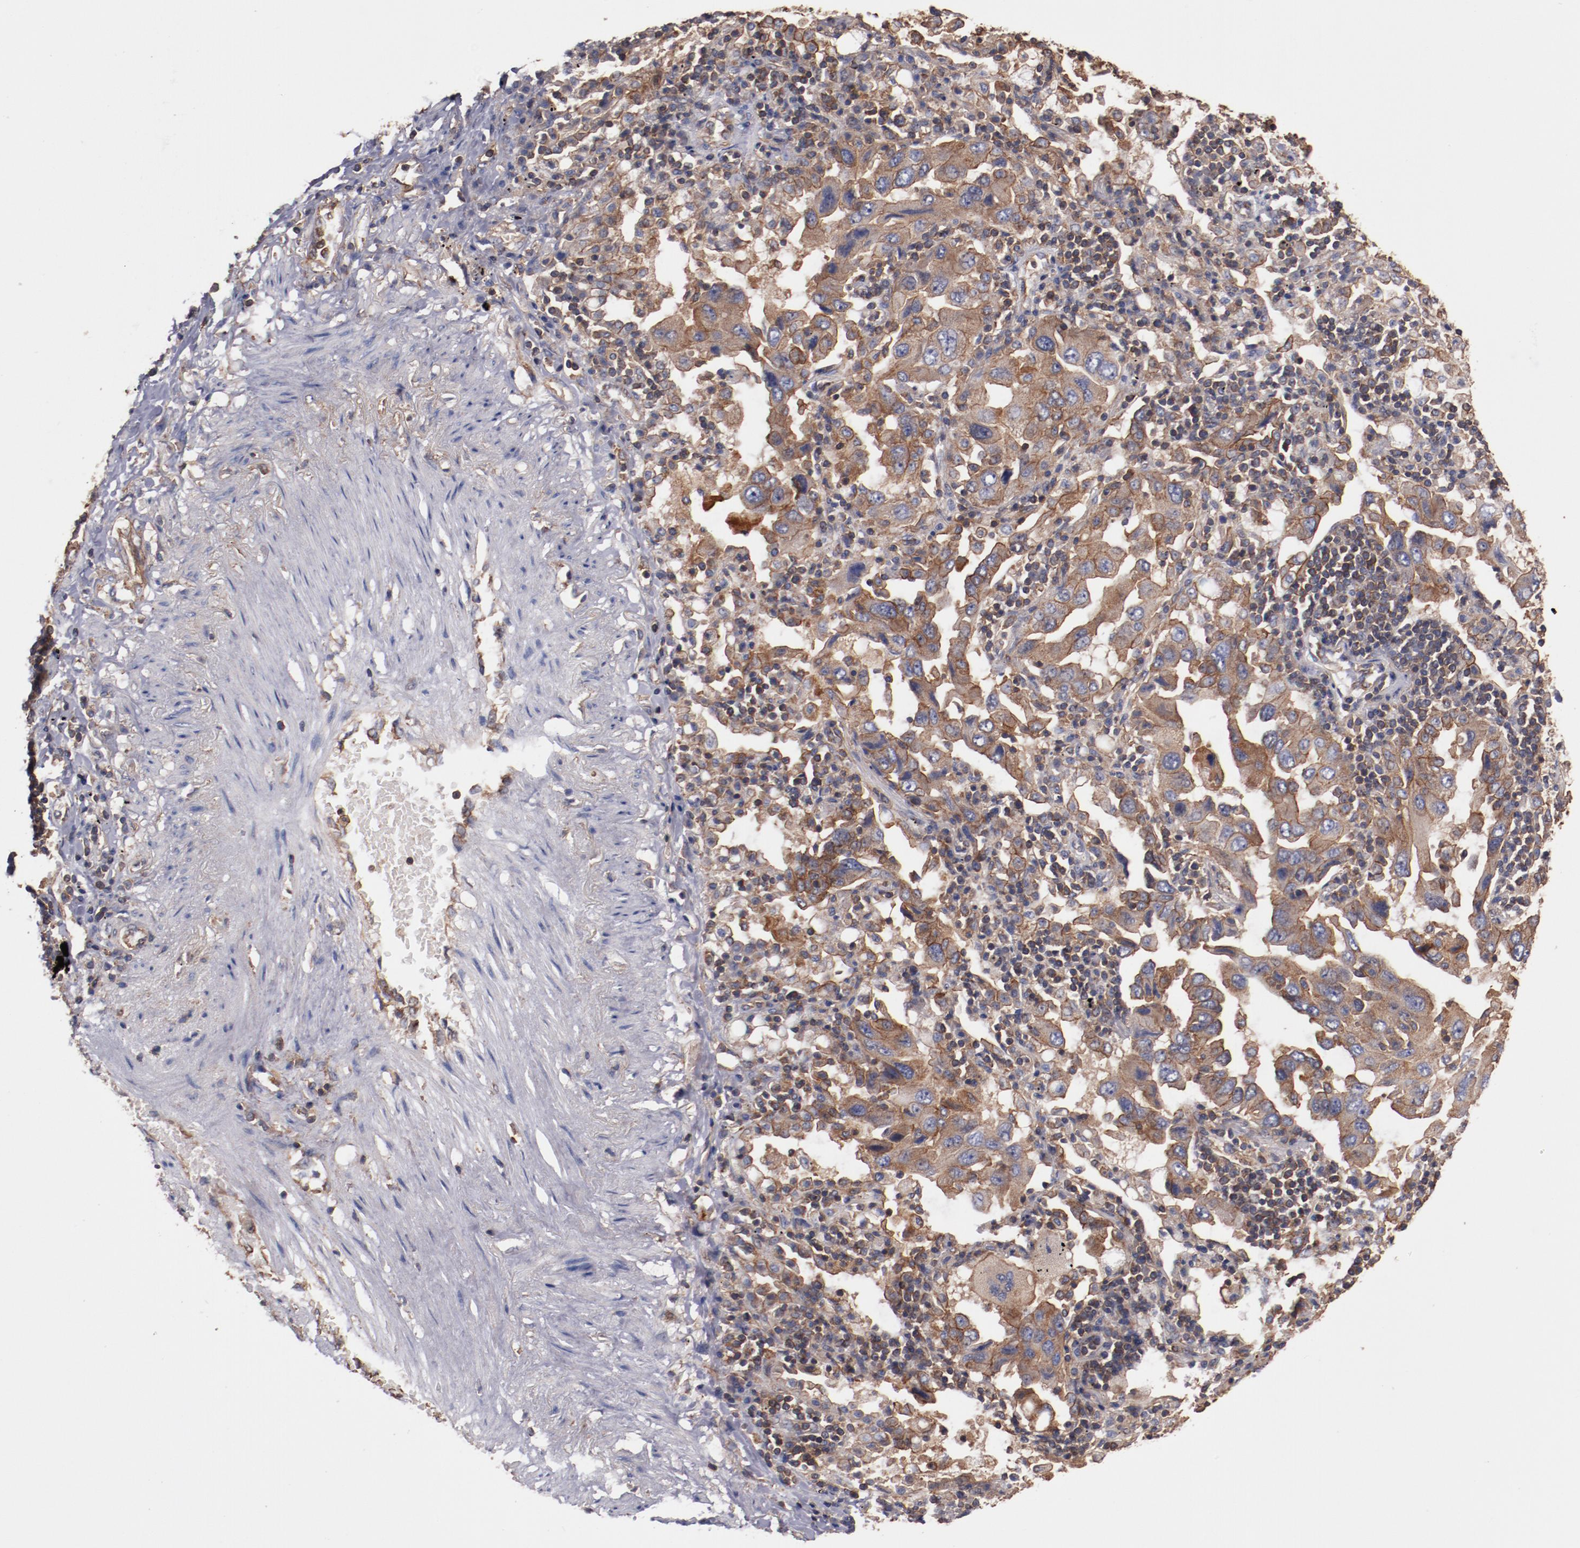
{"staining": {"intensity": "moderate", "quantity": "25%-75%", "location": "cytoplasmic/membranous"}, "tissue": "lung cancer", "cell_type": "Tumor cells", "image_type": "cancer", "snomed": [{"axis": "morphology", "description": "Adenocarcinoma, NOS"}, {"axis": "topography", "description": "Lung"}], "caption": "Immunohistochemical staining of lung cancer demonstrates medium levels of moderate cytoplasmic/membranous staining in about 25%-75% of tumor cells.", "gene": "TMOD3", "patient": {"sex": "female", "age": 65}}